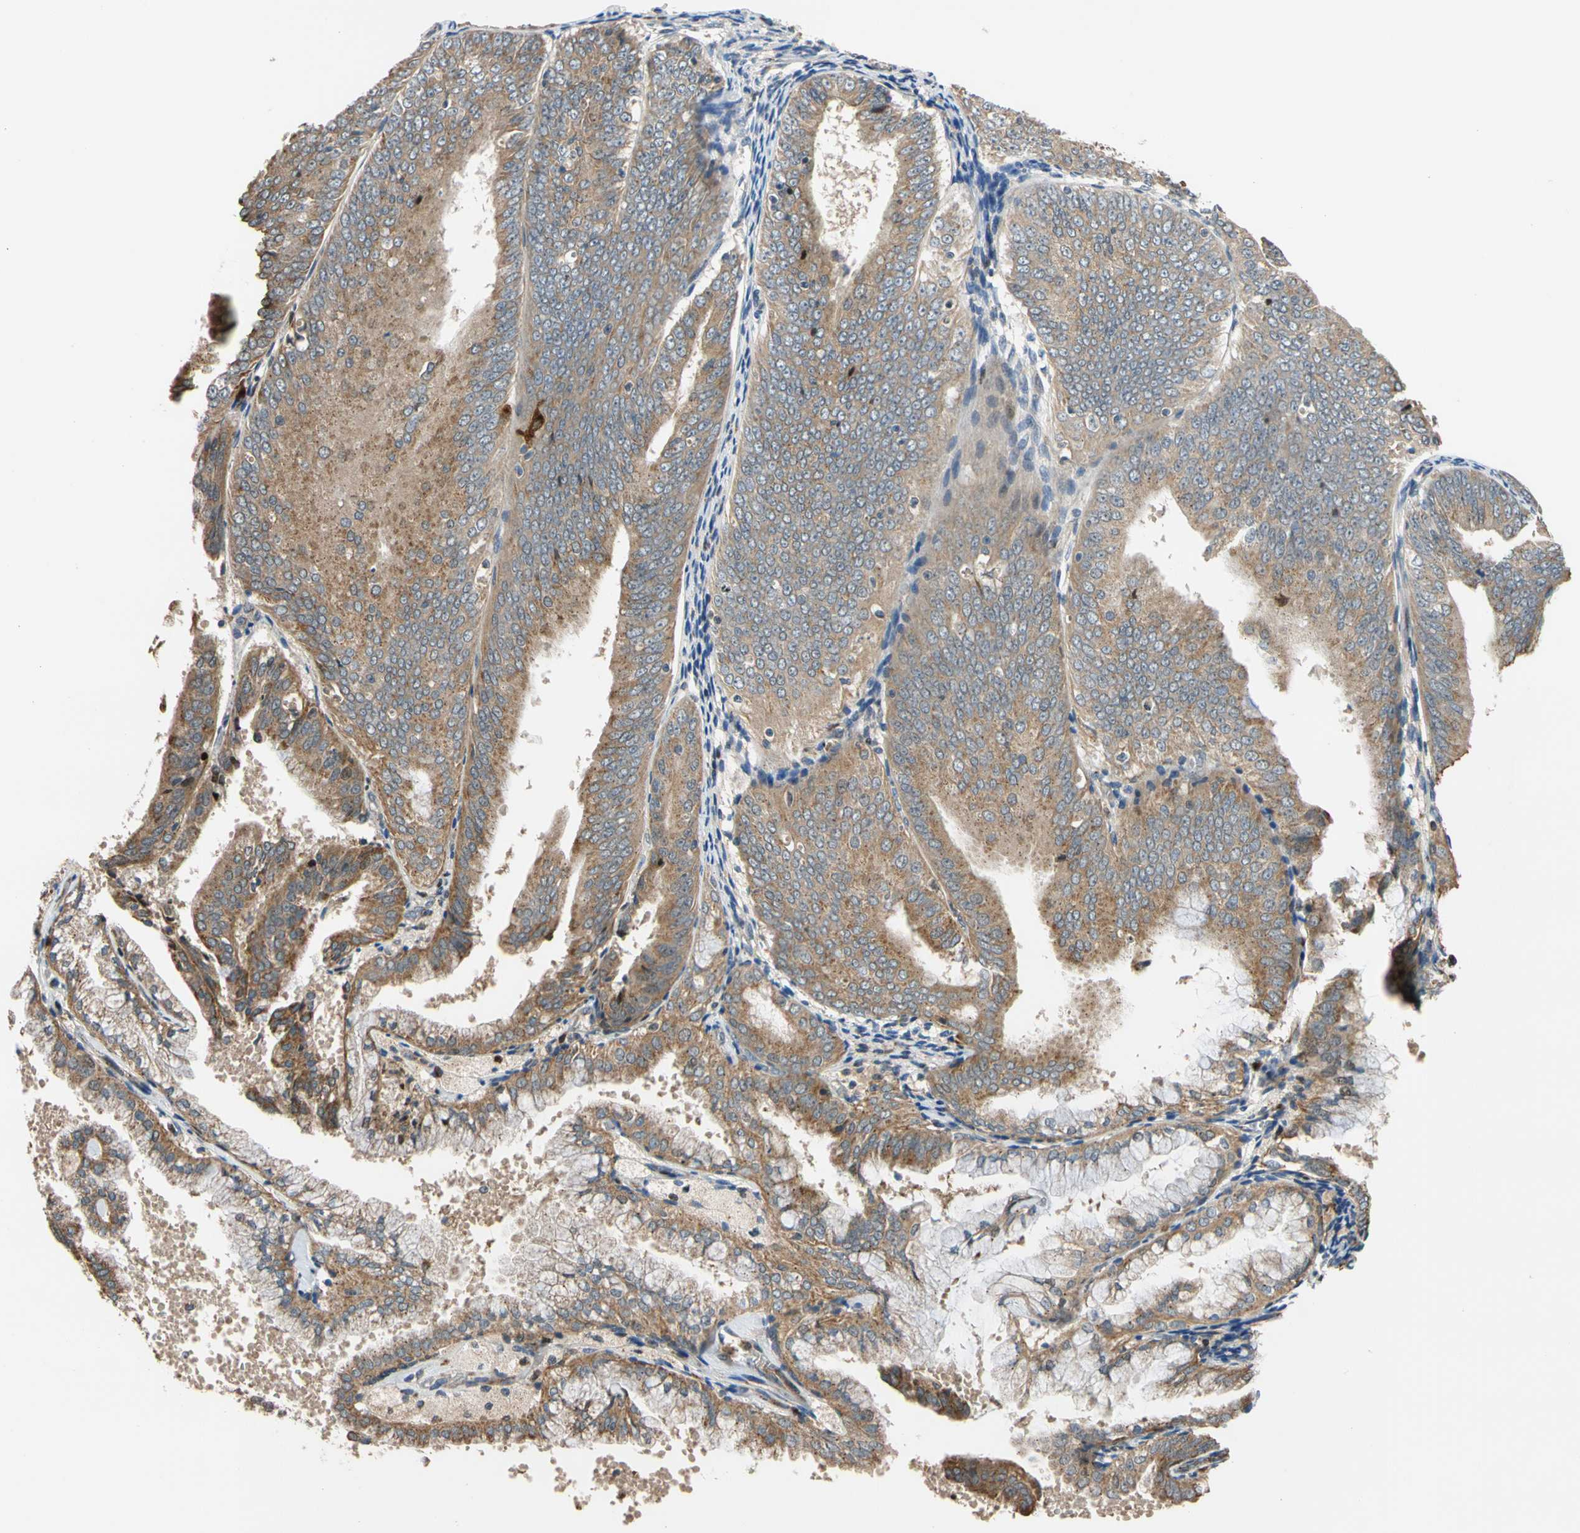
{"staining": {"intensity": "moderate", "quantity": ">75%", "location": "cytoplasmic/membranous"}, "tissue": "endometrial cancer", "cell_type": "Tumor cells", "image_type": "cancer", "snomed": [{"axis": "morphology", "description": "Adenocarcinoma, NOS"}, {"axis": "topography", "description": "Endometrium"}], "caption": "Protein staining by immunohistochemistry (IHC) displays moderate cytoplasmic/membranous expression in about >75% of tumor cells in endometrial cancer. The protein of interest is shown in brown color, while the nuclei are stained blue.", "gene": "IP6K2", "patient": {"sex": "female", "age": 63}}